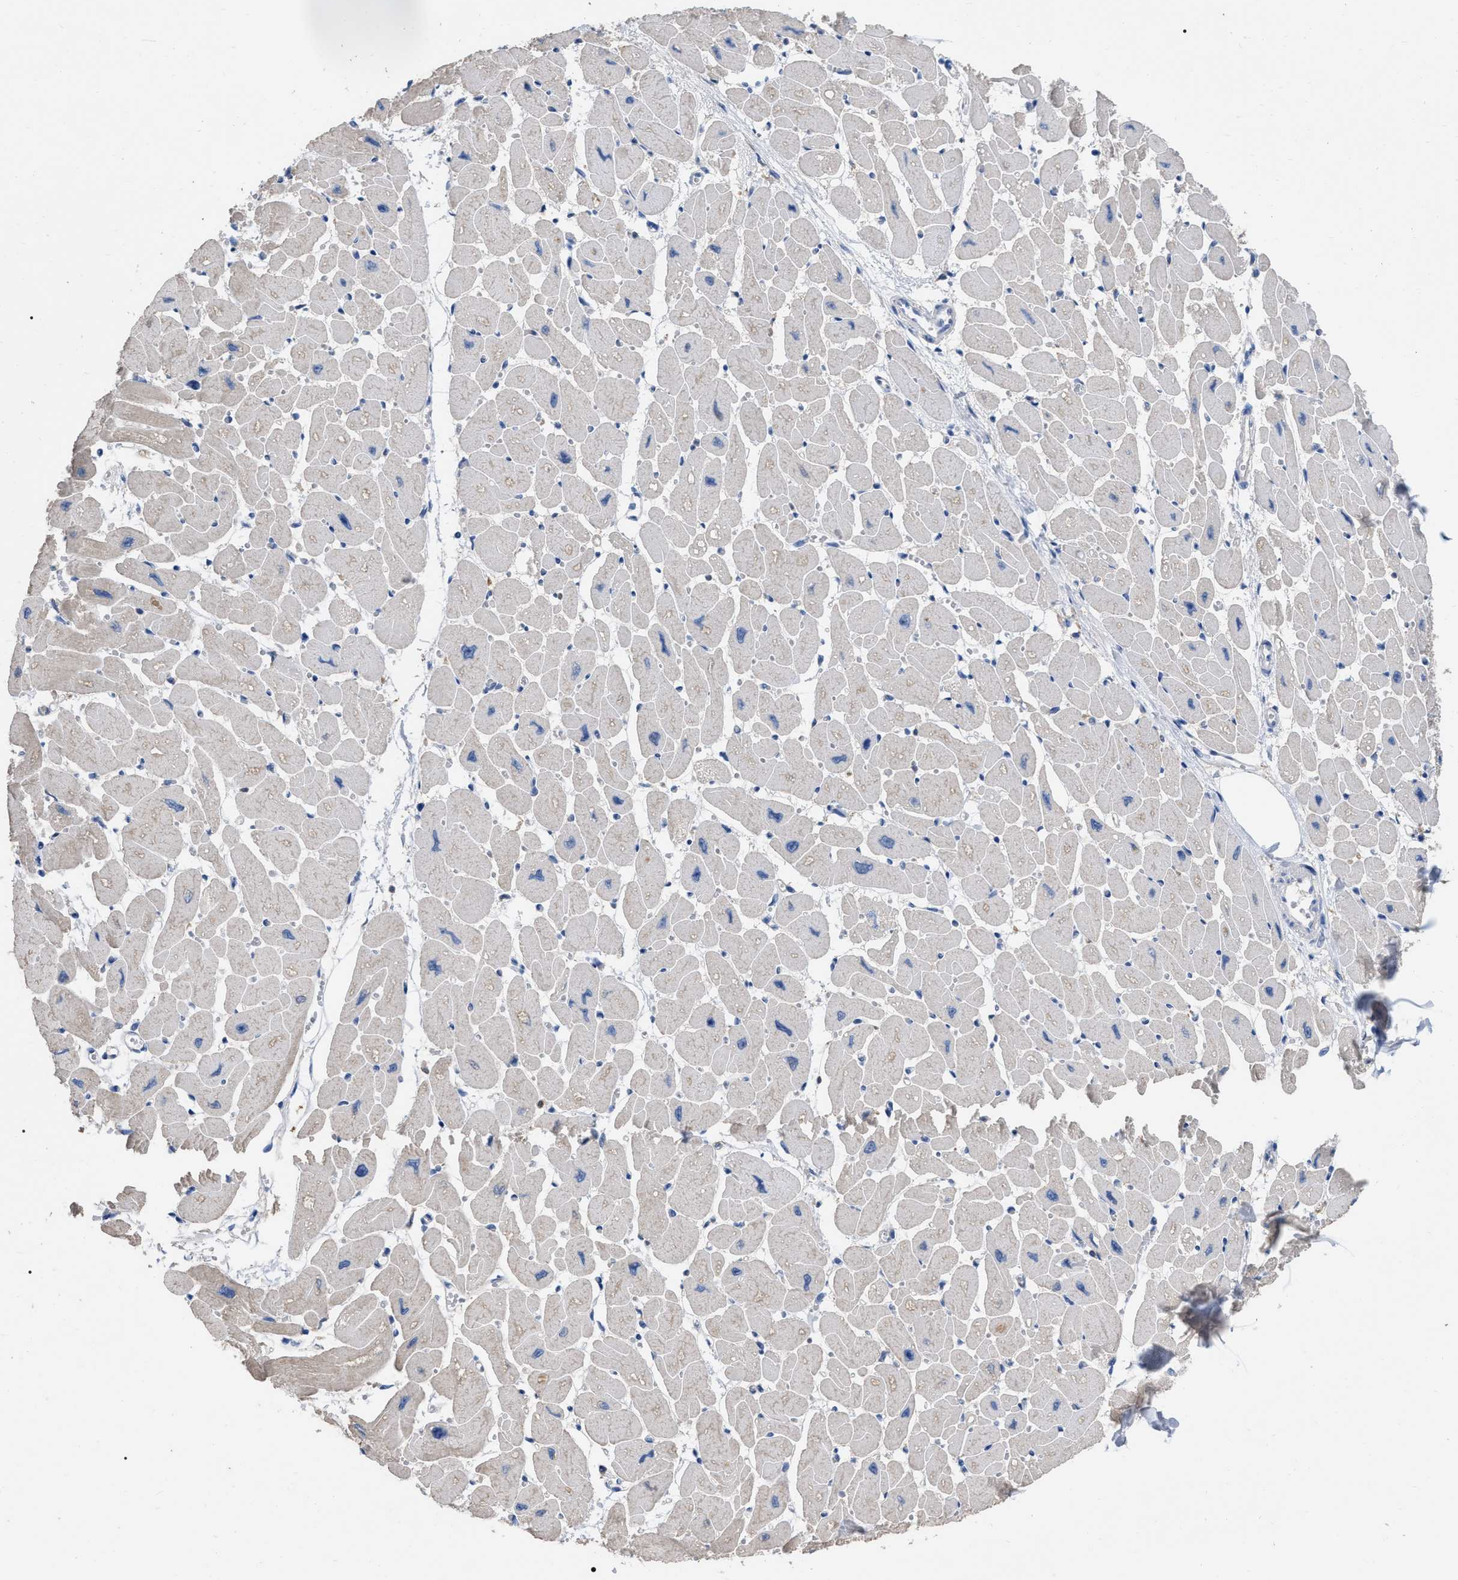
{"staining": {"intensity": "negative", "quantity": "none", "location": "none"}, "tissue": "heart muscle", "cell_type": "Cardiomyocytes", "image_type": "normal", "snomed": [{"axis": "morphology", "description": "Normal tissue, NOS"}, {"axis": "topography", "description": "Heart"}], "caption": "Histopathology image shows no protein expression in cardiomyocytes of unremarkable heart muscle.", "gene": "GPR179", "patient": {"sex": "female", "age": 54}}